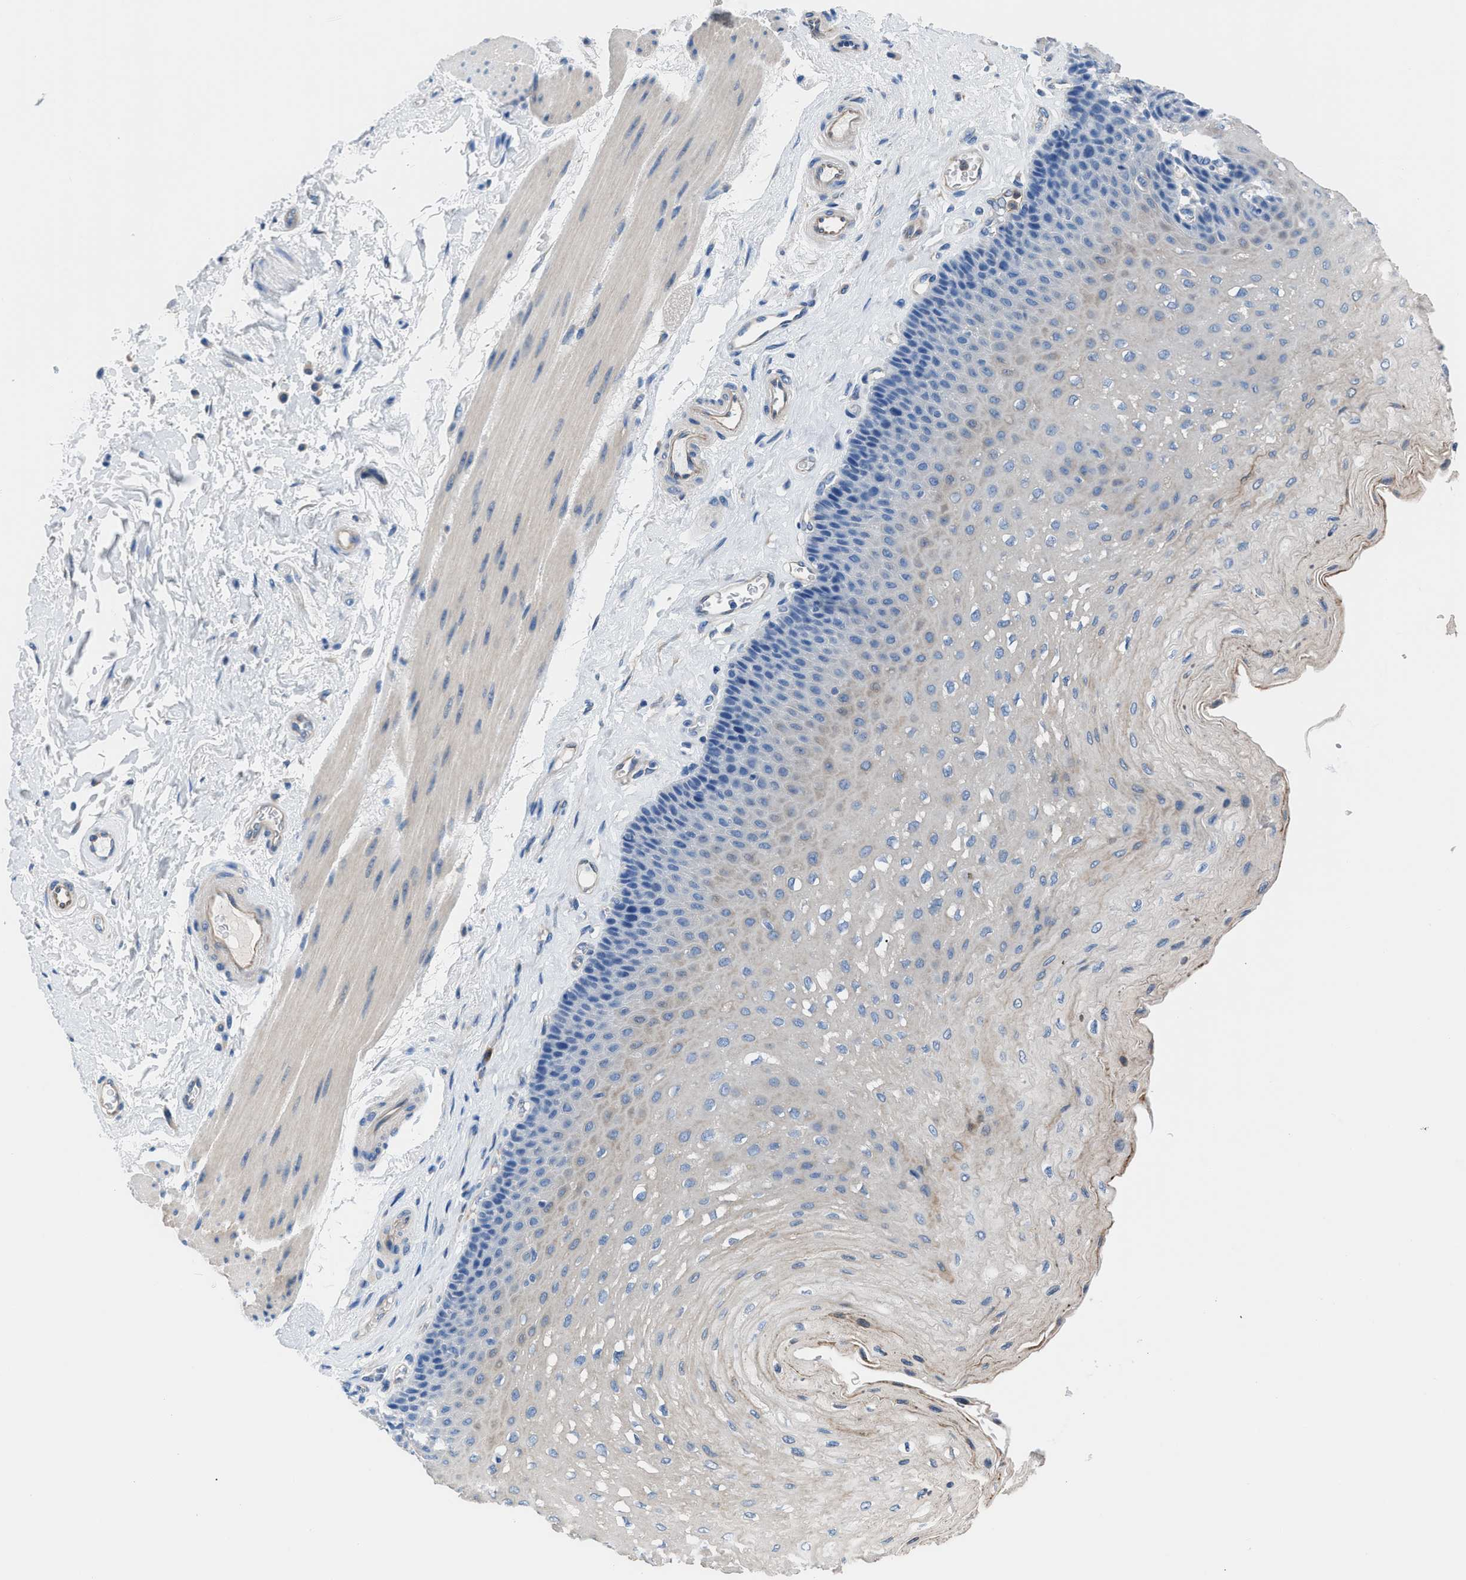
{"staining": {"intensity": "negative", "quantity": "none", "location": "none"}, "tissue": "esophagus", "cell_type": "Squamous epithelial cells", "image_type": "normal", "snomed": [{"axis": "morphology", "description": "Normal tissue, NOS"}, {"axis": "topography", "description": "Esophagus"}], "caption": "Immunohistochemistry histopathology image of unremarkable esophagus: esophagus stained with DAB exhibits no significant protein staining in squamous epithelial cells.", "gene": "ITPR1", "patient": {"sex": "female", "age": 72}}